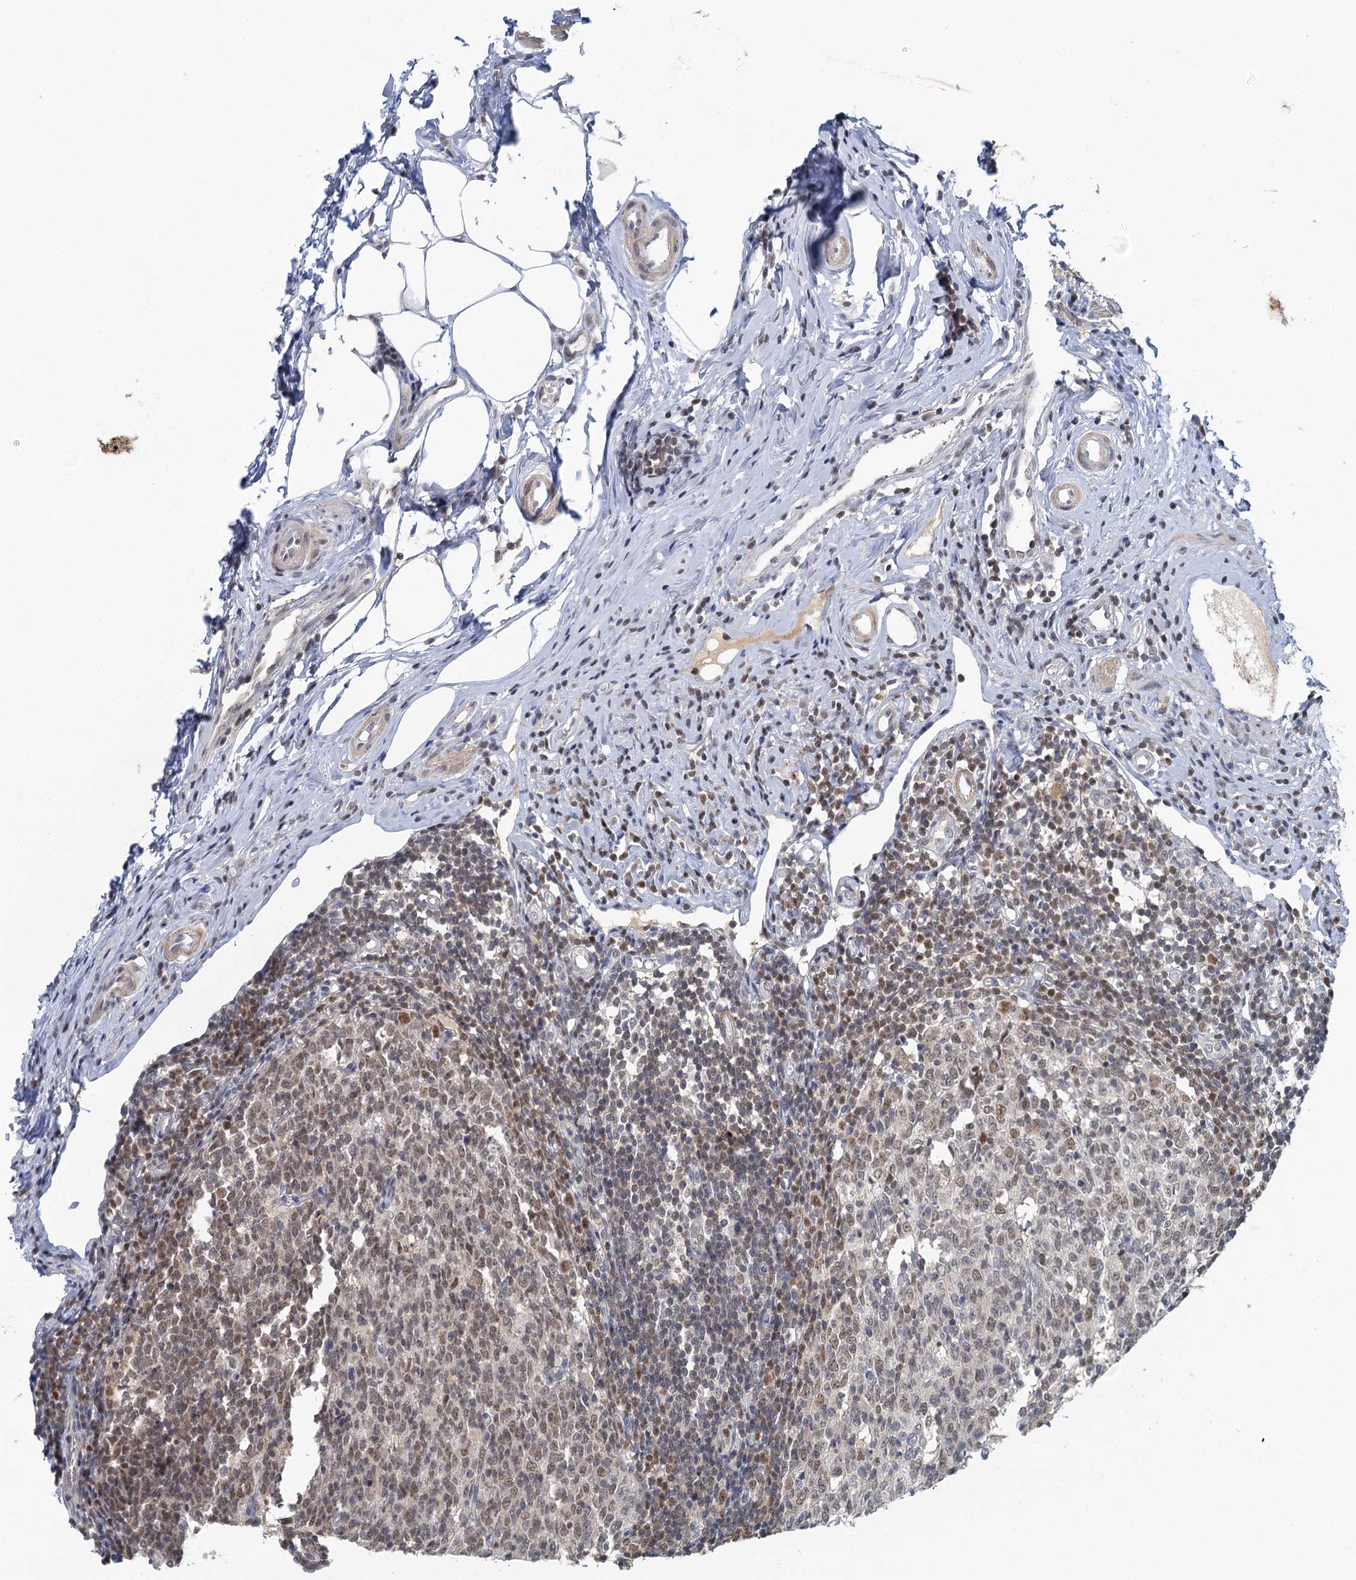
{"staining": {"intensity": "weak", "quantity": "<25%", "location": "cytoplasmic/membranous"}, "tissue": "appendix", "cell_type": "Glandular cells", "image_type": "normal", "snomed": [{"axis": "morphology", "description": "Normal tissue, NOS"}, {"axis": "topography", "description": "Appendix"}], "caption": "Human appendix stained for a protein using immunohistochemistry (IHC) exhibits no expression in glandular cells.", "gene": "GPATCH11", "patient": {"sex": "female", "age": 54}}